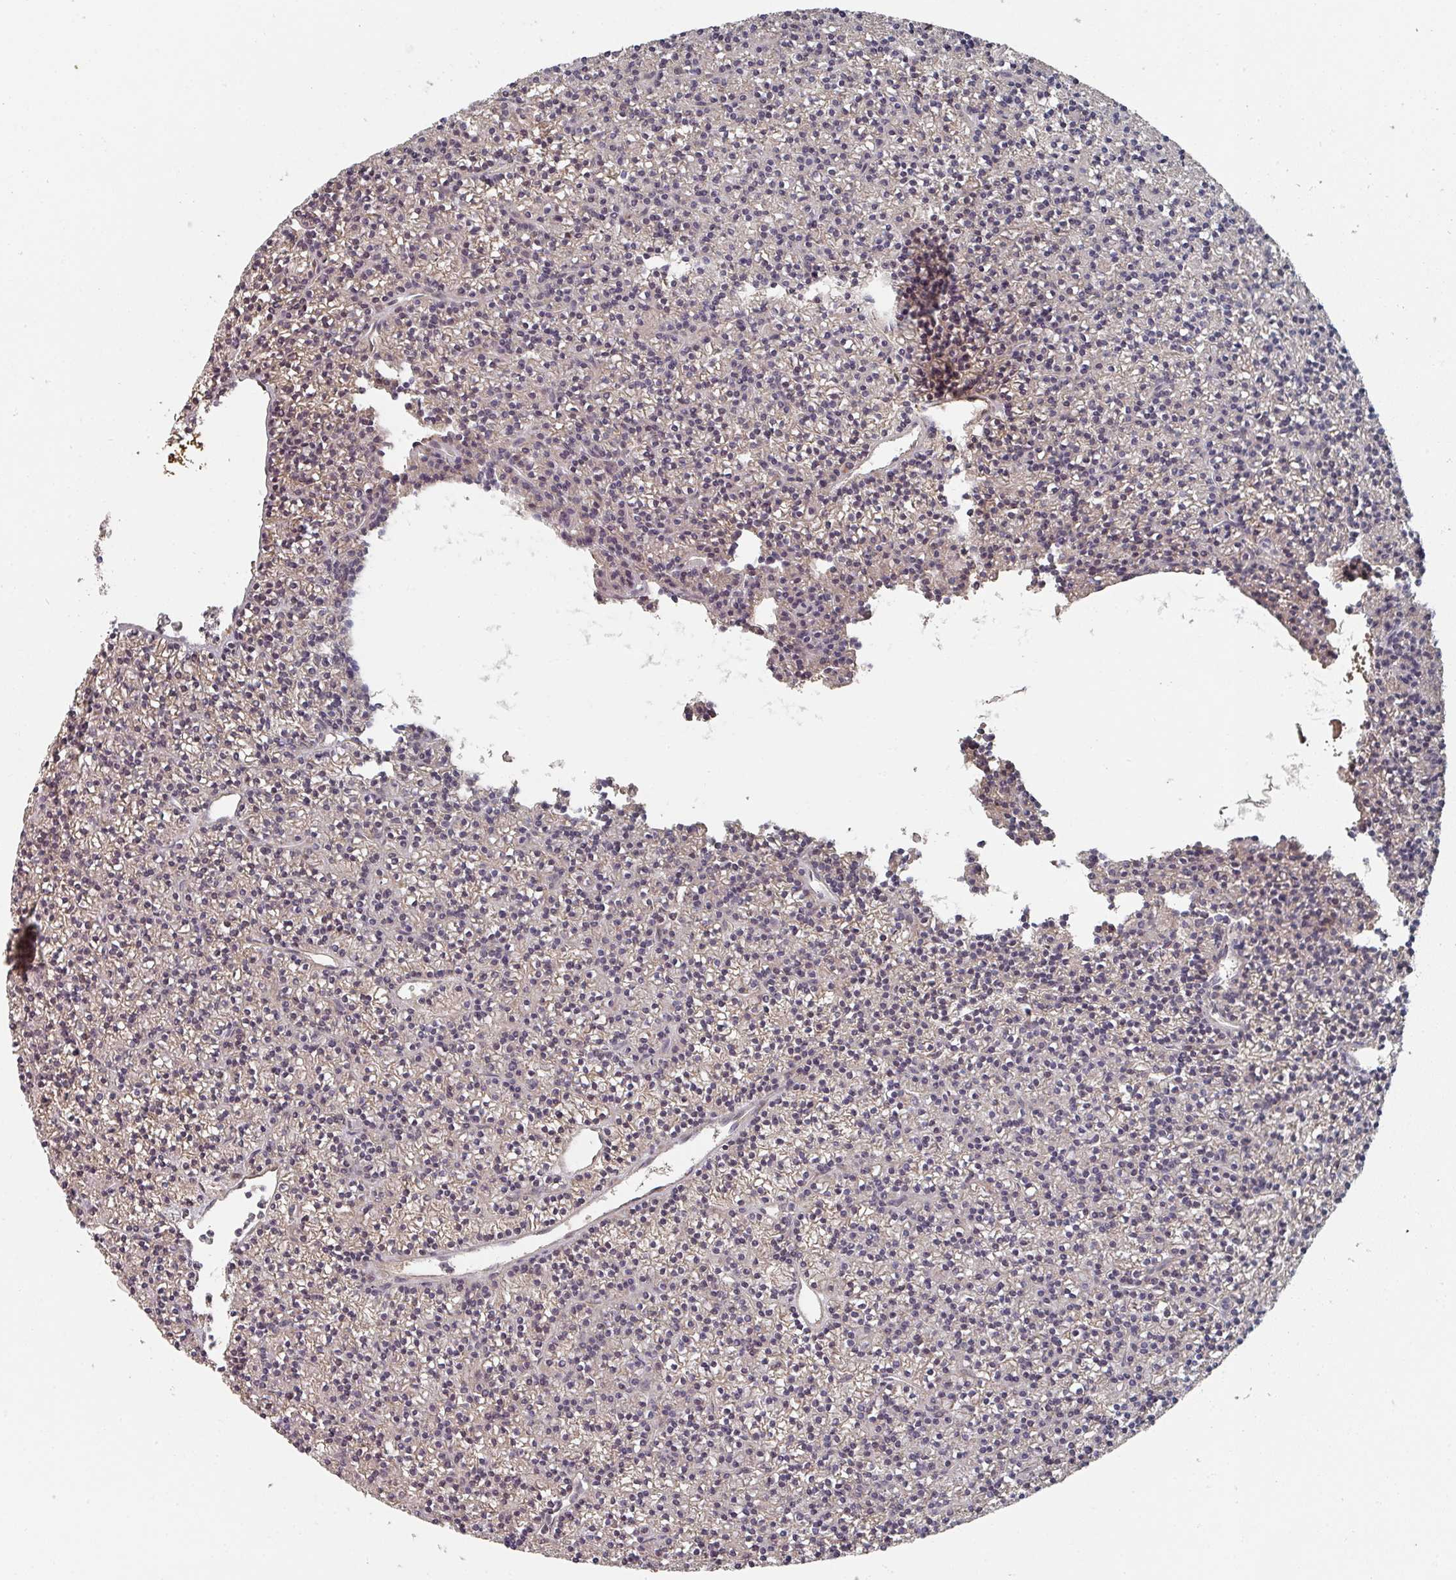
{"staining": {"intensity": "negative", "quantity": "none", "location": "none"}, "tissue": "parathyroid gland", "cell_type": "Glandular cells", "image_type": "normal", "snomed": [{"axis": "morphology", "description": "Normal tissue, NOS"}, {"axis": "topography", "description": "Parathyroid gland"}], "caption": "The immunohistochemistry (IHC) image has no significant expression in glandular cells of parathyroid gland.", "gene": "ENSG00000249773", "patient": {"sex": "female", "age": 45}}